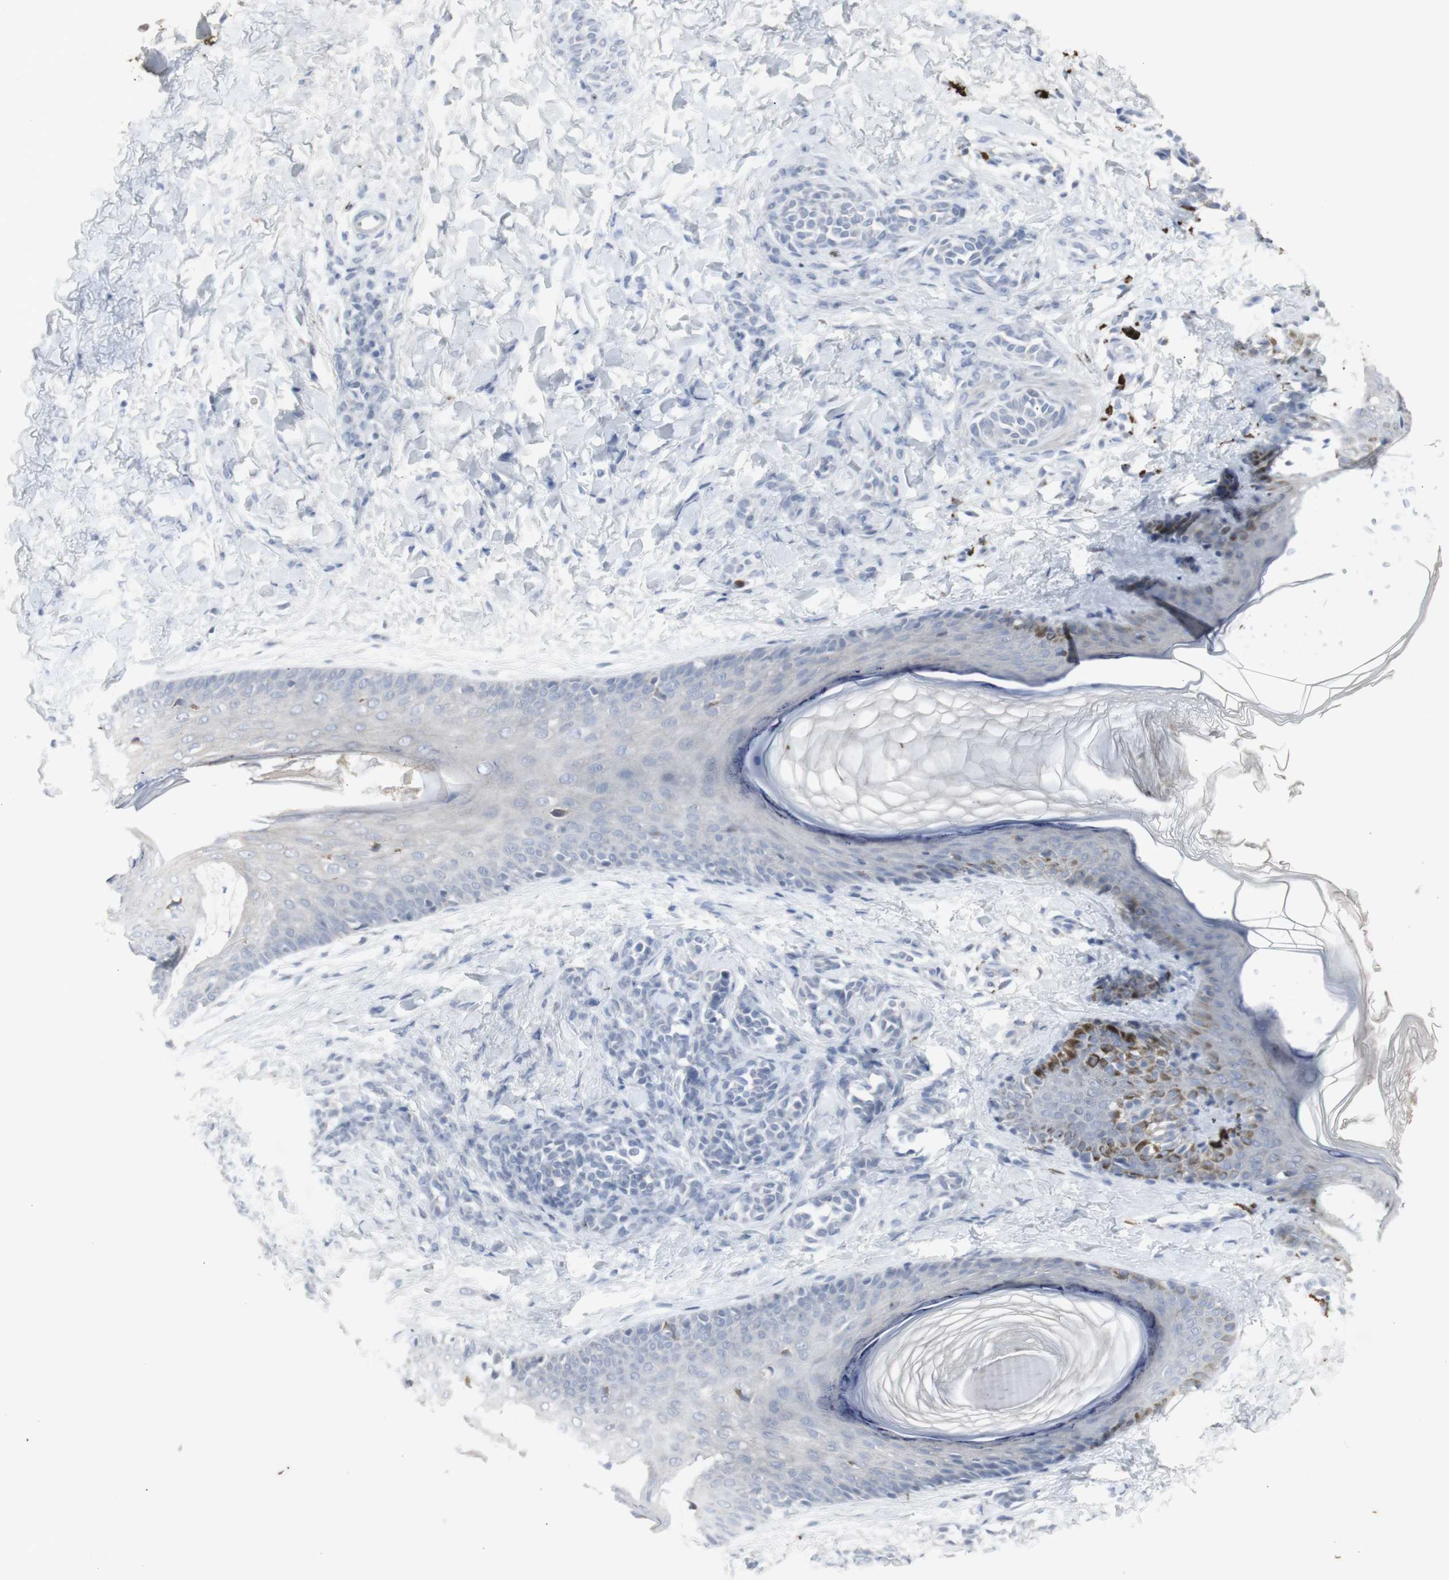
{"staining": {"intensity": "negative", "quantity": "none", "location": "none"}, "tissue": "skin", "cell_type": "Fibroblasts", "image_type": "normal", "snomed": [{"axis": "morphology", "description": "Normal tissue, NOS"}, {"axis": "topography", "description": "Skin"}], "caption": "Image shows no protein positivity in fibroblasts of unremarkable skin.", "gene": "INS", "patient": {"sex": "male", "age": 16}}